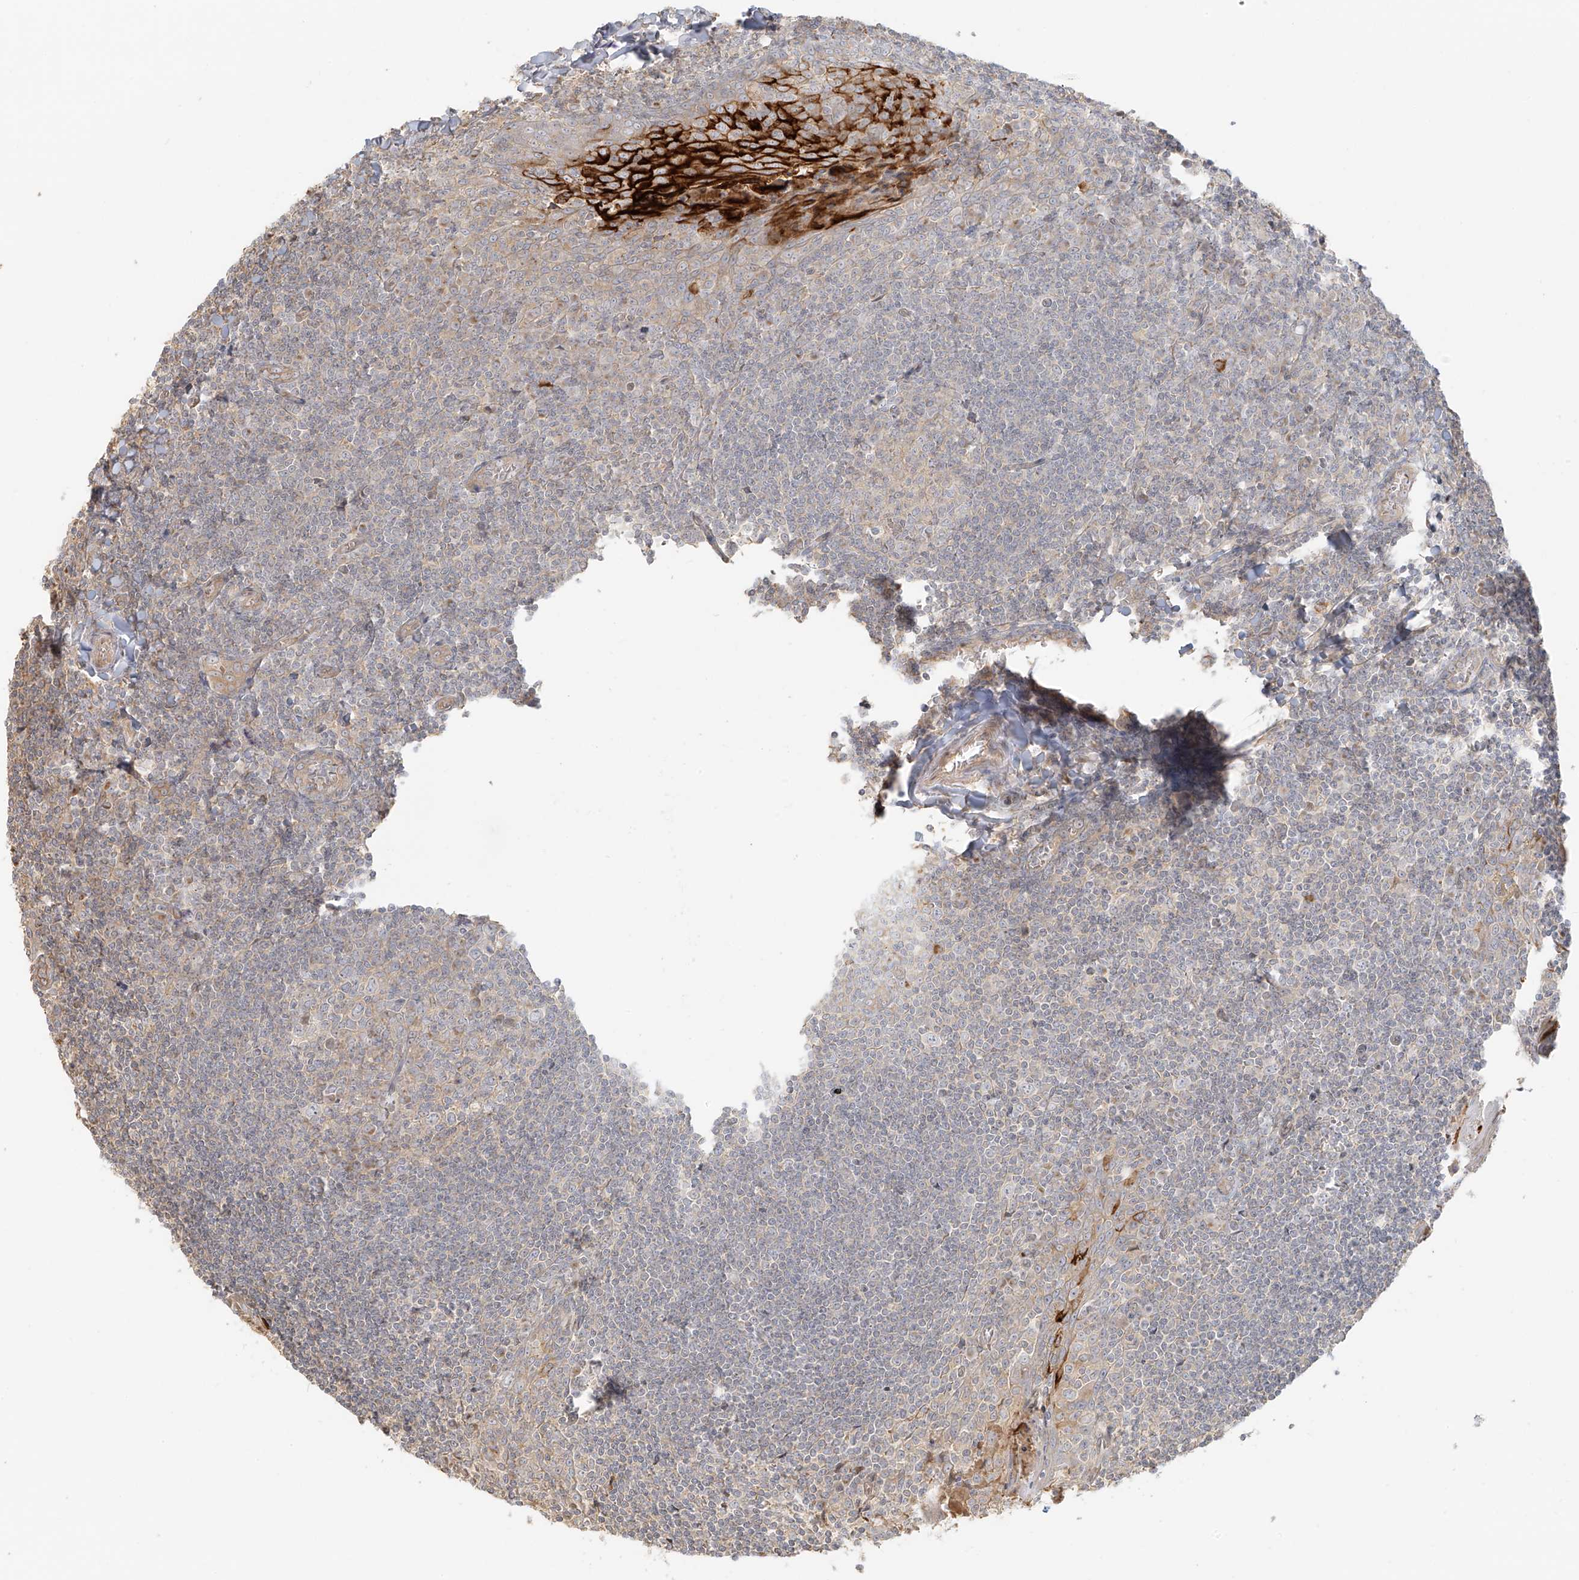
{"staining": {"intensity": "weak", "quantity": "25%-75%", "location": "cytoplasmic/membranous"}, "tissue": "tonsil", "cell_type": "Germinal center cells", "image_type": "normal", "snomed": [{"axis": "morphology", "description": "Normal tissue, NOS"}, {"axis": "topography", "description": "Tonsil"}], "caption": "Brown immunohistochemical staining in unremarkable human tonsil reveals weak cytoplasmic/membranous positivity in approximately 25%-75% of germinal center cells.", "gene": "UPK1B", "patient": {"sex": "male", "age": 27}}